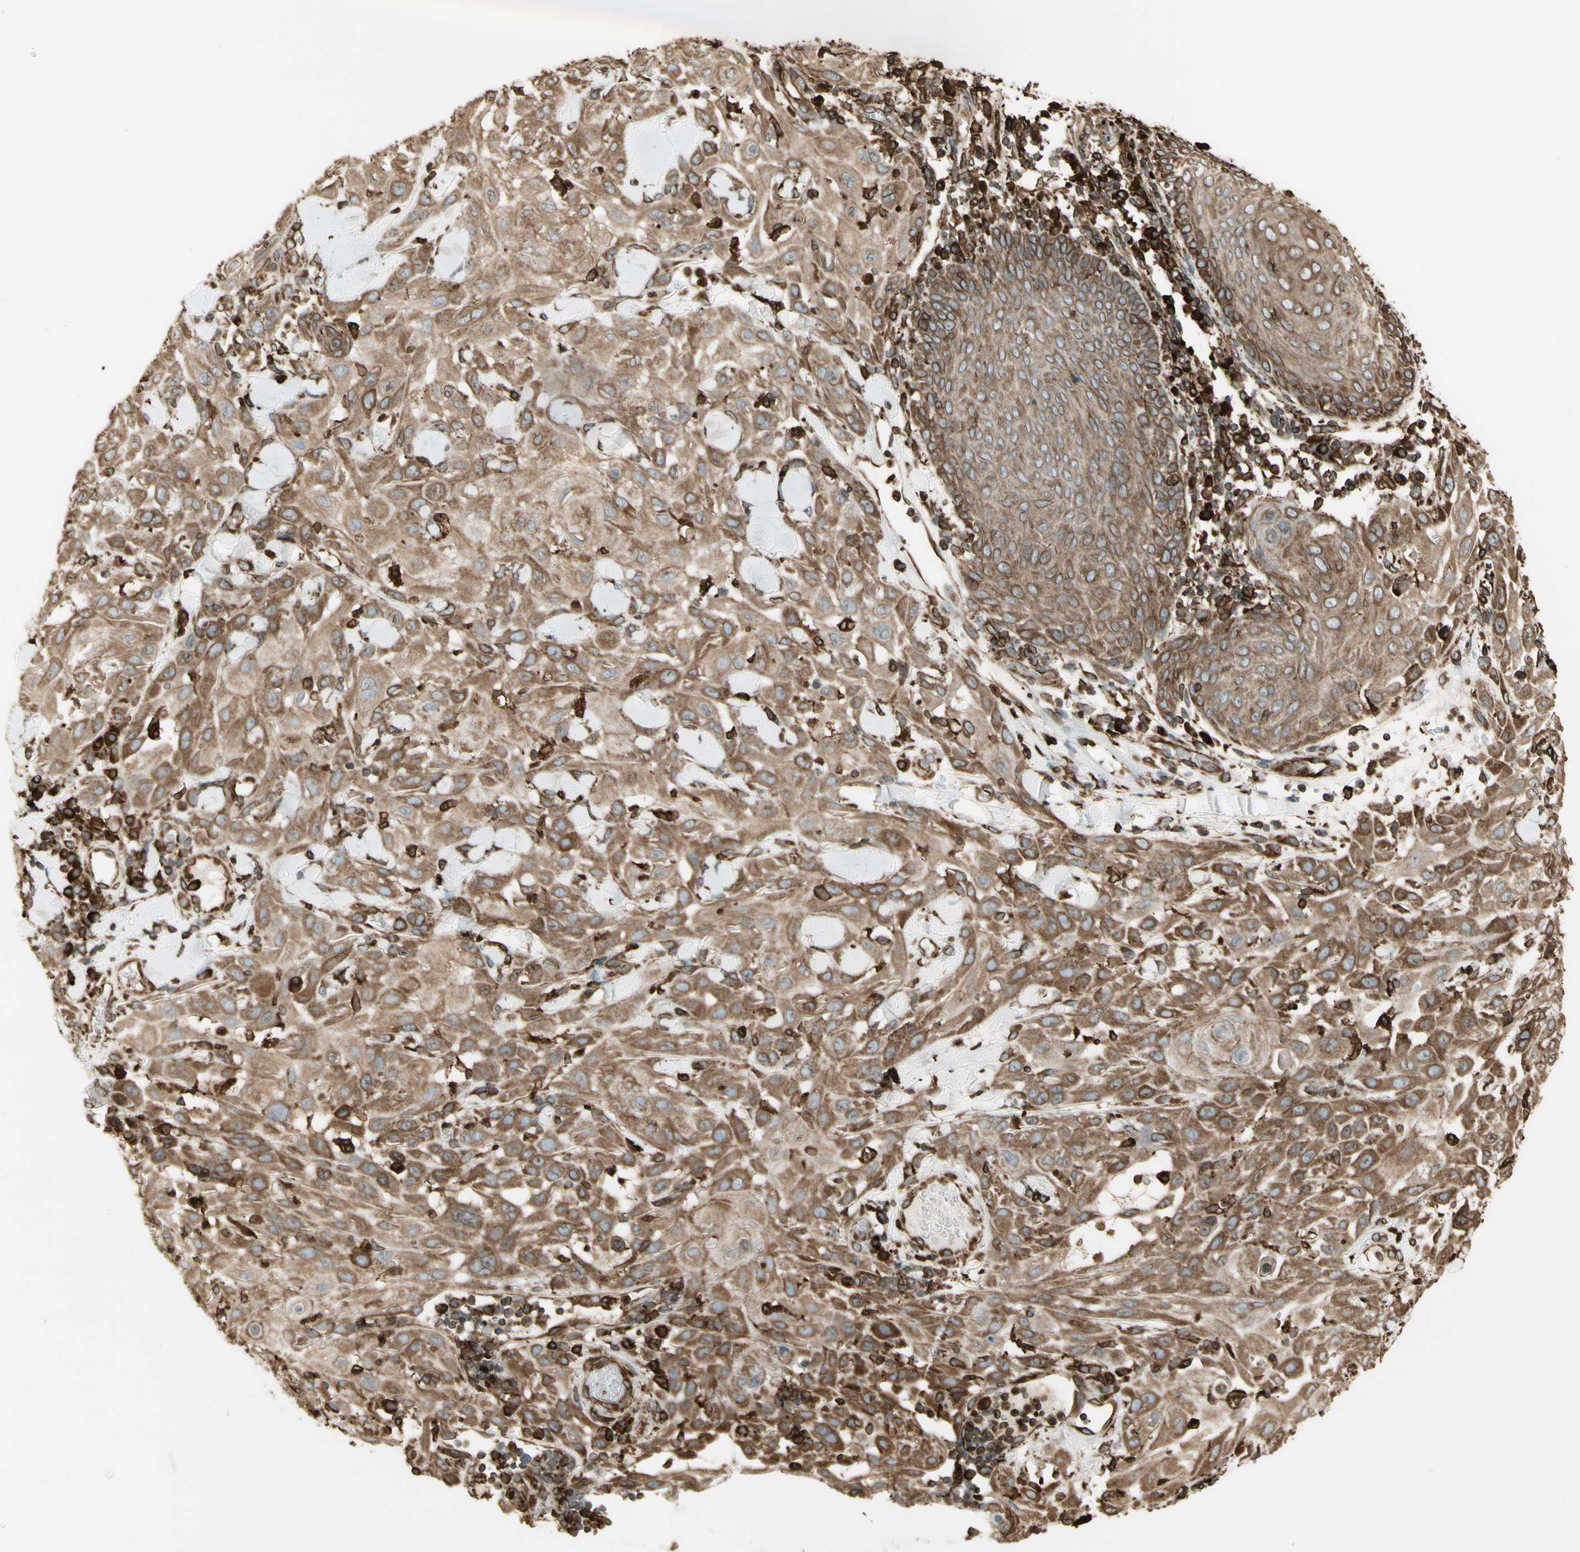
{"staining": {"intensity": "weak", "quantity": ">75%", "location": "cytoplasmic/membranous"}, "tissue": "skin cancer", "cell_type": "Tumor cells", "image_type": "cancer", "snomed": [{"axis": "morphology", "description": "Squamous cell carcinoma, NOS"}, {"axis": "topography", "description": "Skin"}], "caption": "Weak cytoplasmic/membranous staining for a protein is present in about >75% of tumor cells of skin squamous cell carcinoma using immunohistochemistry.", "gene": "CANX", "patient": {"sex": "male", "age": 24}}